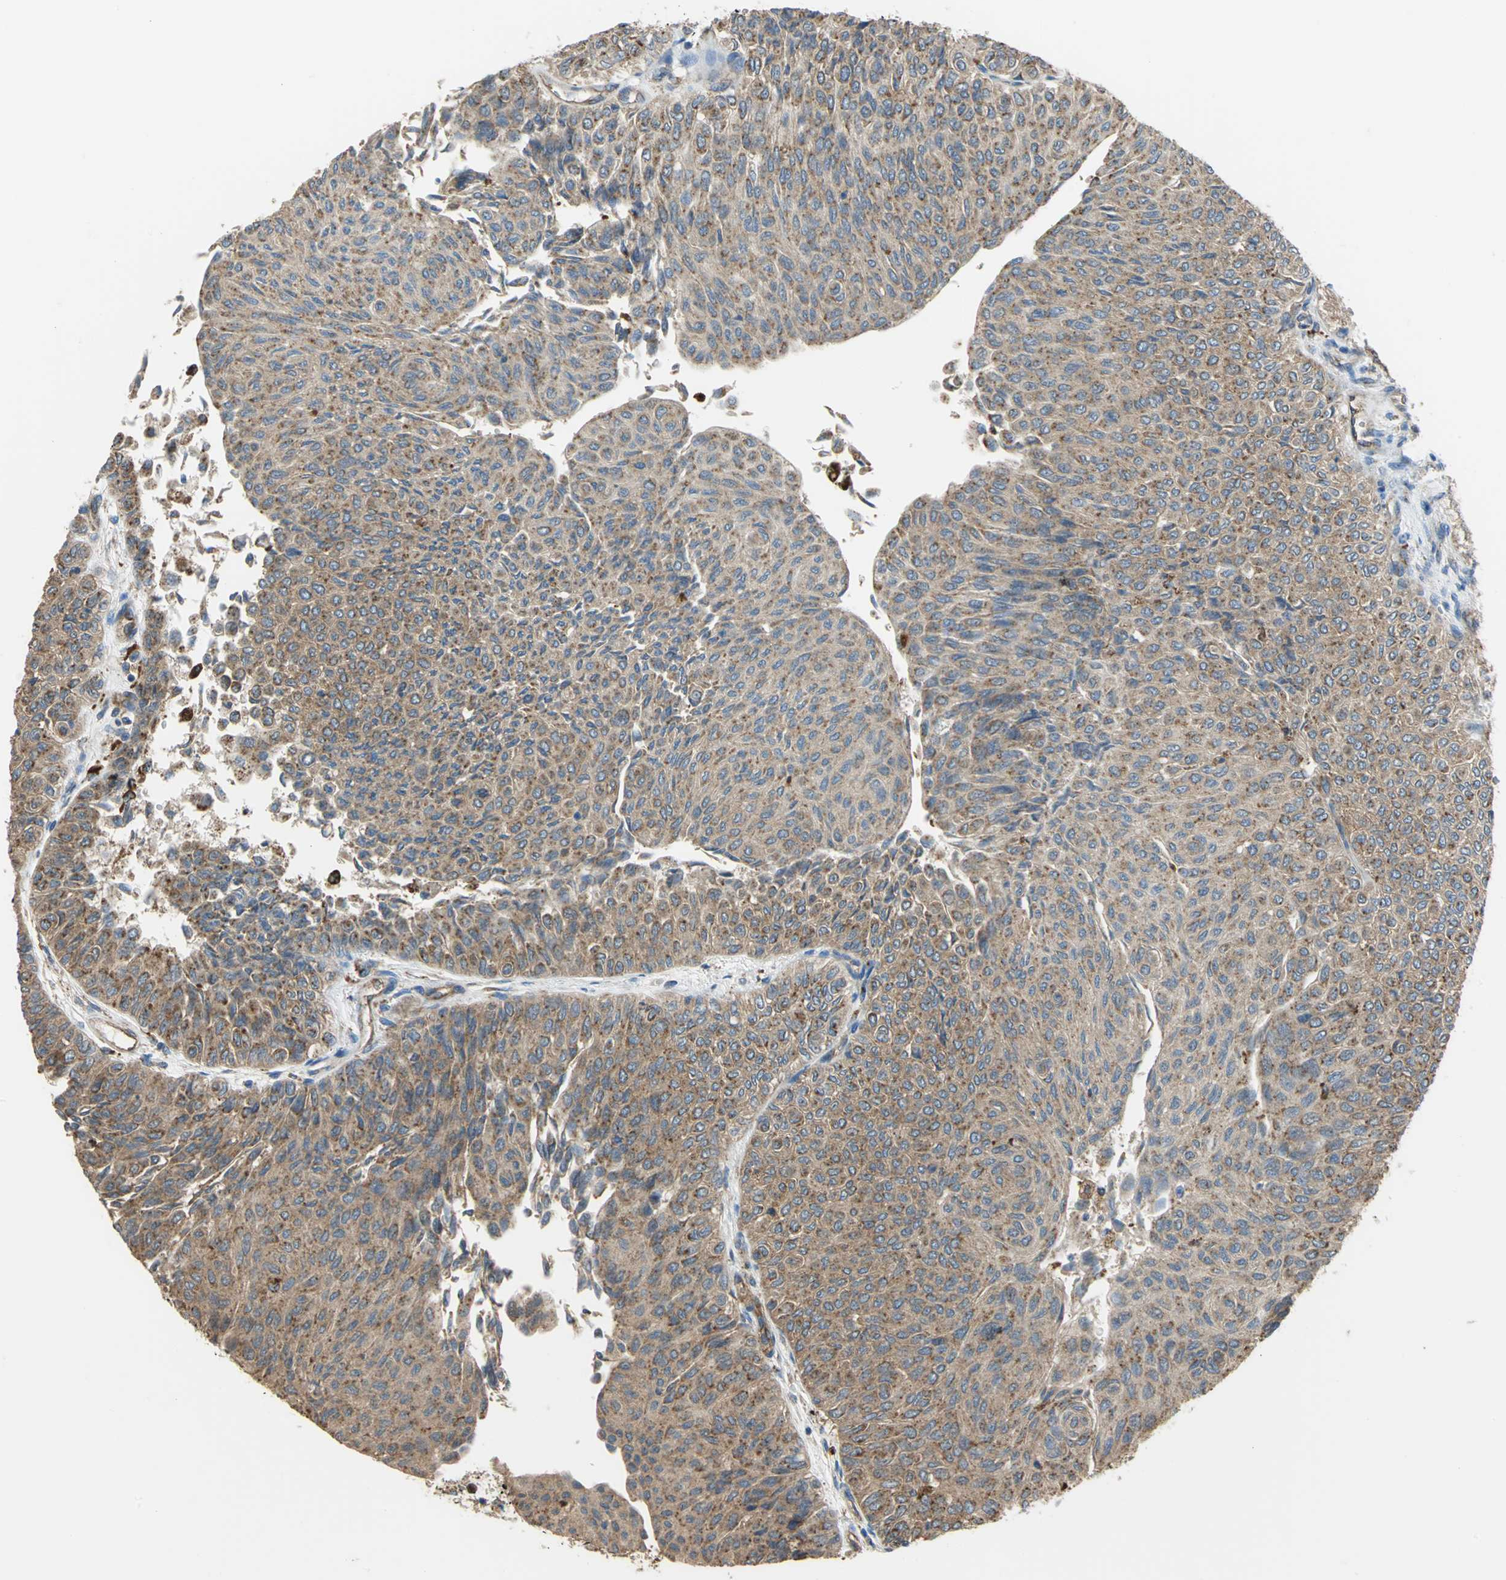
{"staining": {"intensity": "moderate", "quantity": ">75%", "location": "cytoplasmic/membranous"}, "tissue": "urothelial cancer", "cell_type": "Tumor cells", "image_type": "cancer", "snomed": [{"axis": "morphology", "description": "Urothelial carcinoma, Low grade"}, {"axis": "topography", "description": "Urinary bladder"}], "caption": "Protein positivity by immunohistochemistry displays moderate cytoplasmic/membranous staining in approximately >75% of tumor cells in low-grade urothelial carcinoma.", "gene": "DIAPH2", "patient": {"sex": "male", "age": 78}}